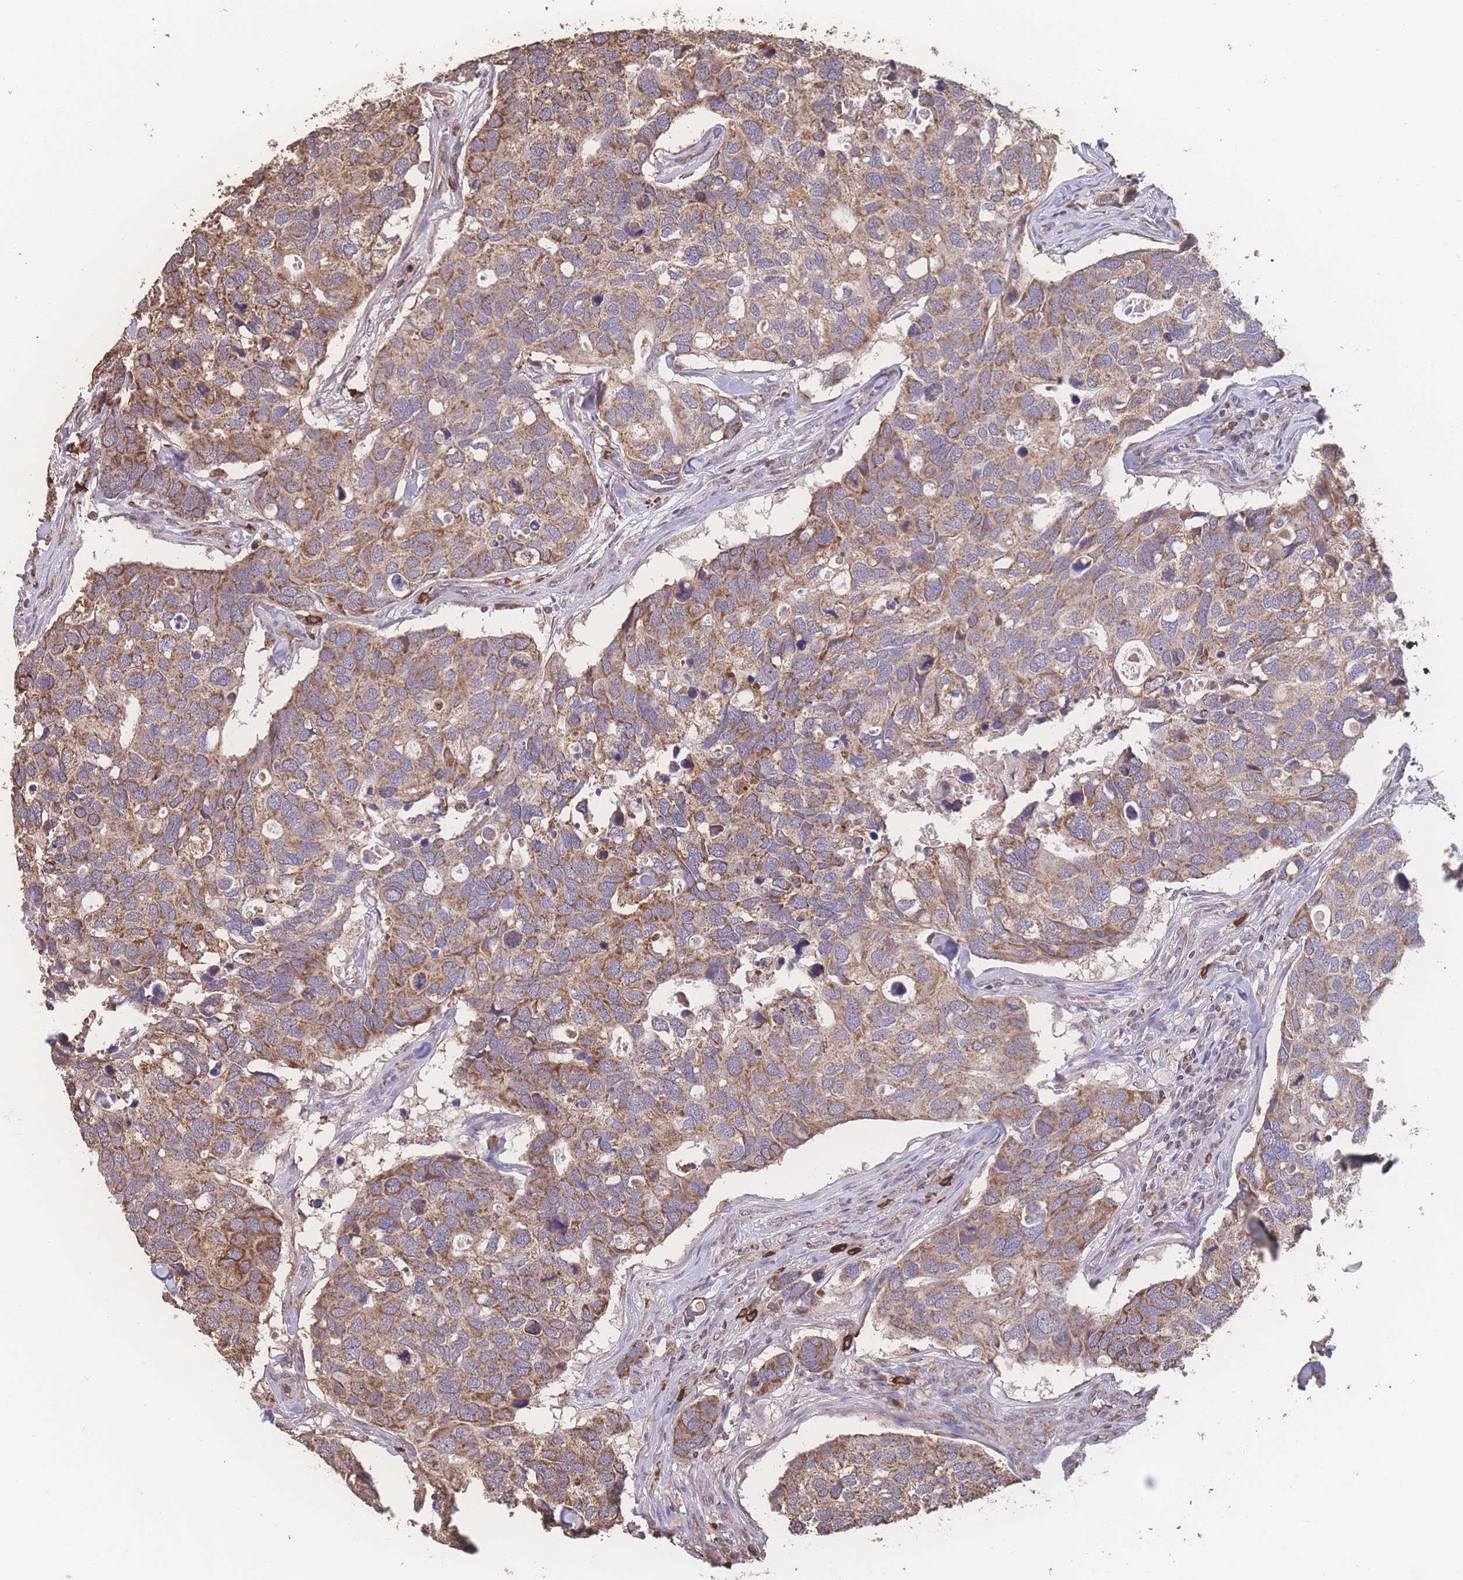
{"staining": {"intensity": "moderate", "quantity": ">75%", "location": "cytoplasmic/membranous"}, "tissue": "breast cancer", "cell_type": "Tumor cells", "image_type": "cancer", "snomed": [{"axis": "morphology", "description": "Duct carcinoma"}, {"axis": "topography", "description": "Breast"}], "caption": "Protein expression analysis of human breast cancer (intraductal carcinoma) reveals moderate cytoplasmic/membranous expression in about >75% of tumor cells.", "gene": "SGSM3", "patient": {"sex": "female", "age": 83}}